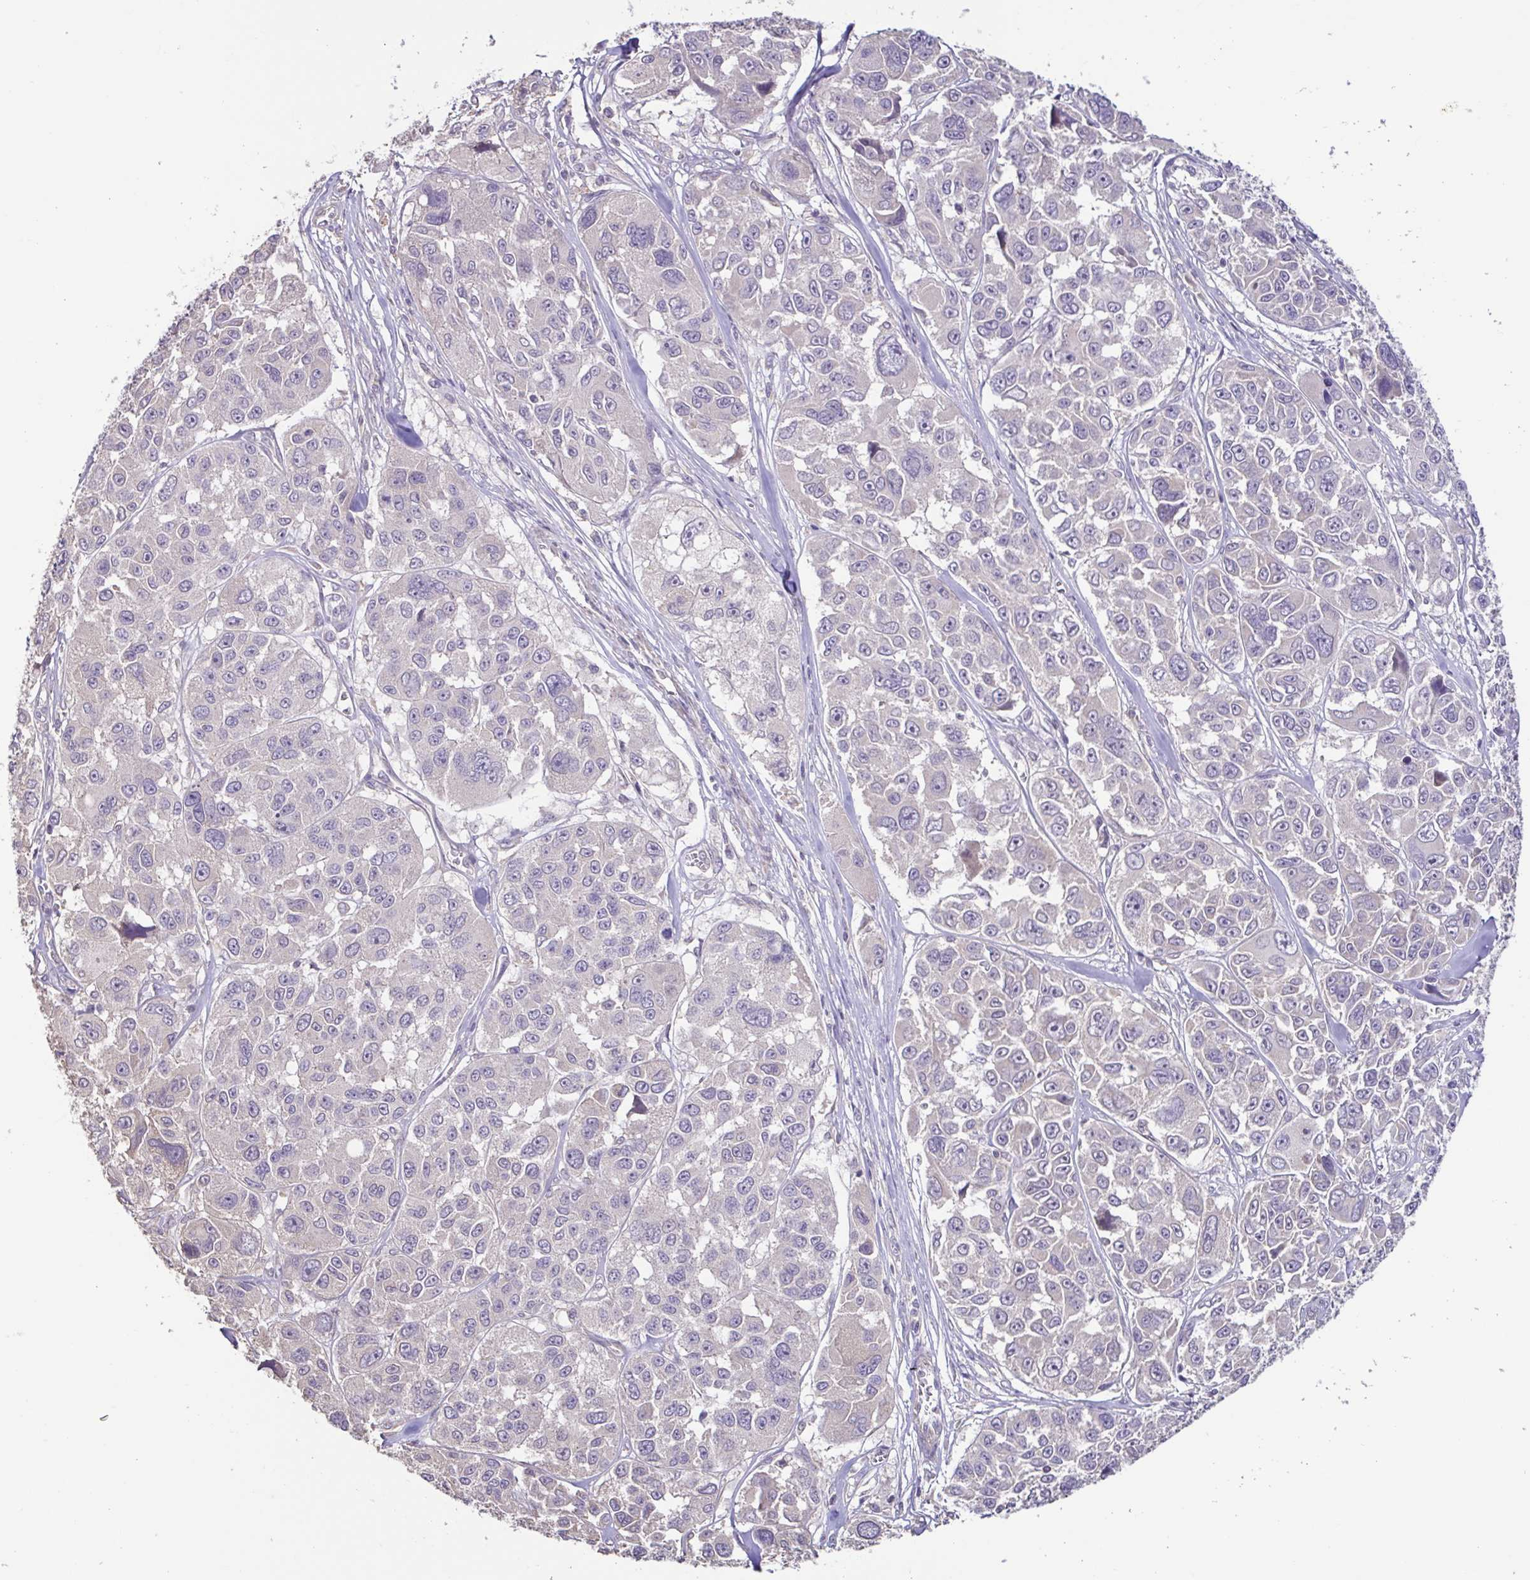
{"staining": {"intensity": "negative", "quantity": "none", "location": "none"}, "tissue": "melanoma", "cell_type": "Tumor cells", "image_type": "cancer", "snomed": [{"axis": "morphology", "description": "Malignant melanoma, NOS"}, {"axis": "topography", "description": "Skin"}], "caption": "Tumor cells show no significant protein expression in melanoma. (Stains: DAB (3,3'-diaminobenzidine) immunohistochemistry with hematoxylin counter stain, Microscopy: brightfield microscopy at high magnification).", "gene": "ACTRT2", "patient": {"sex": "female", "age": 66}}